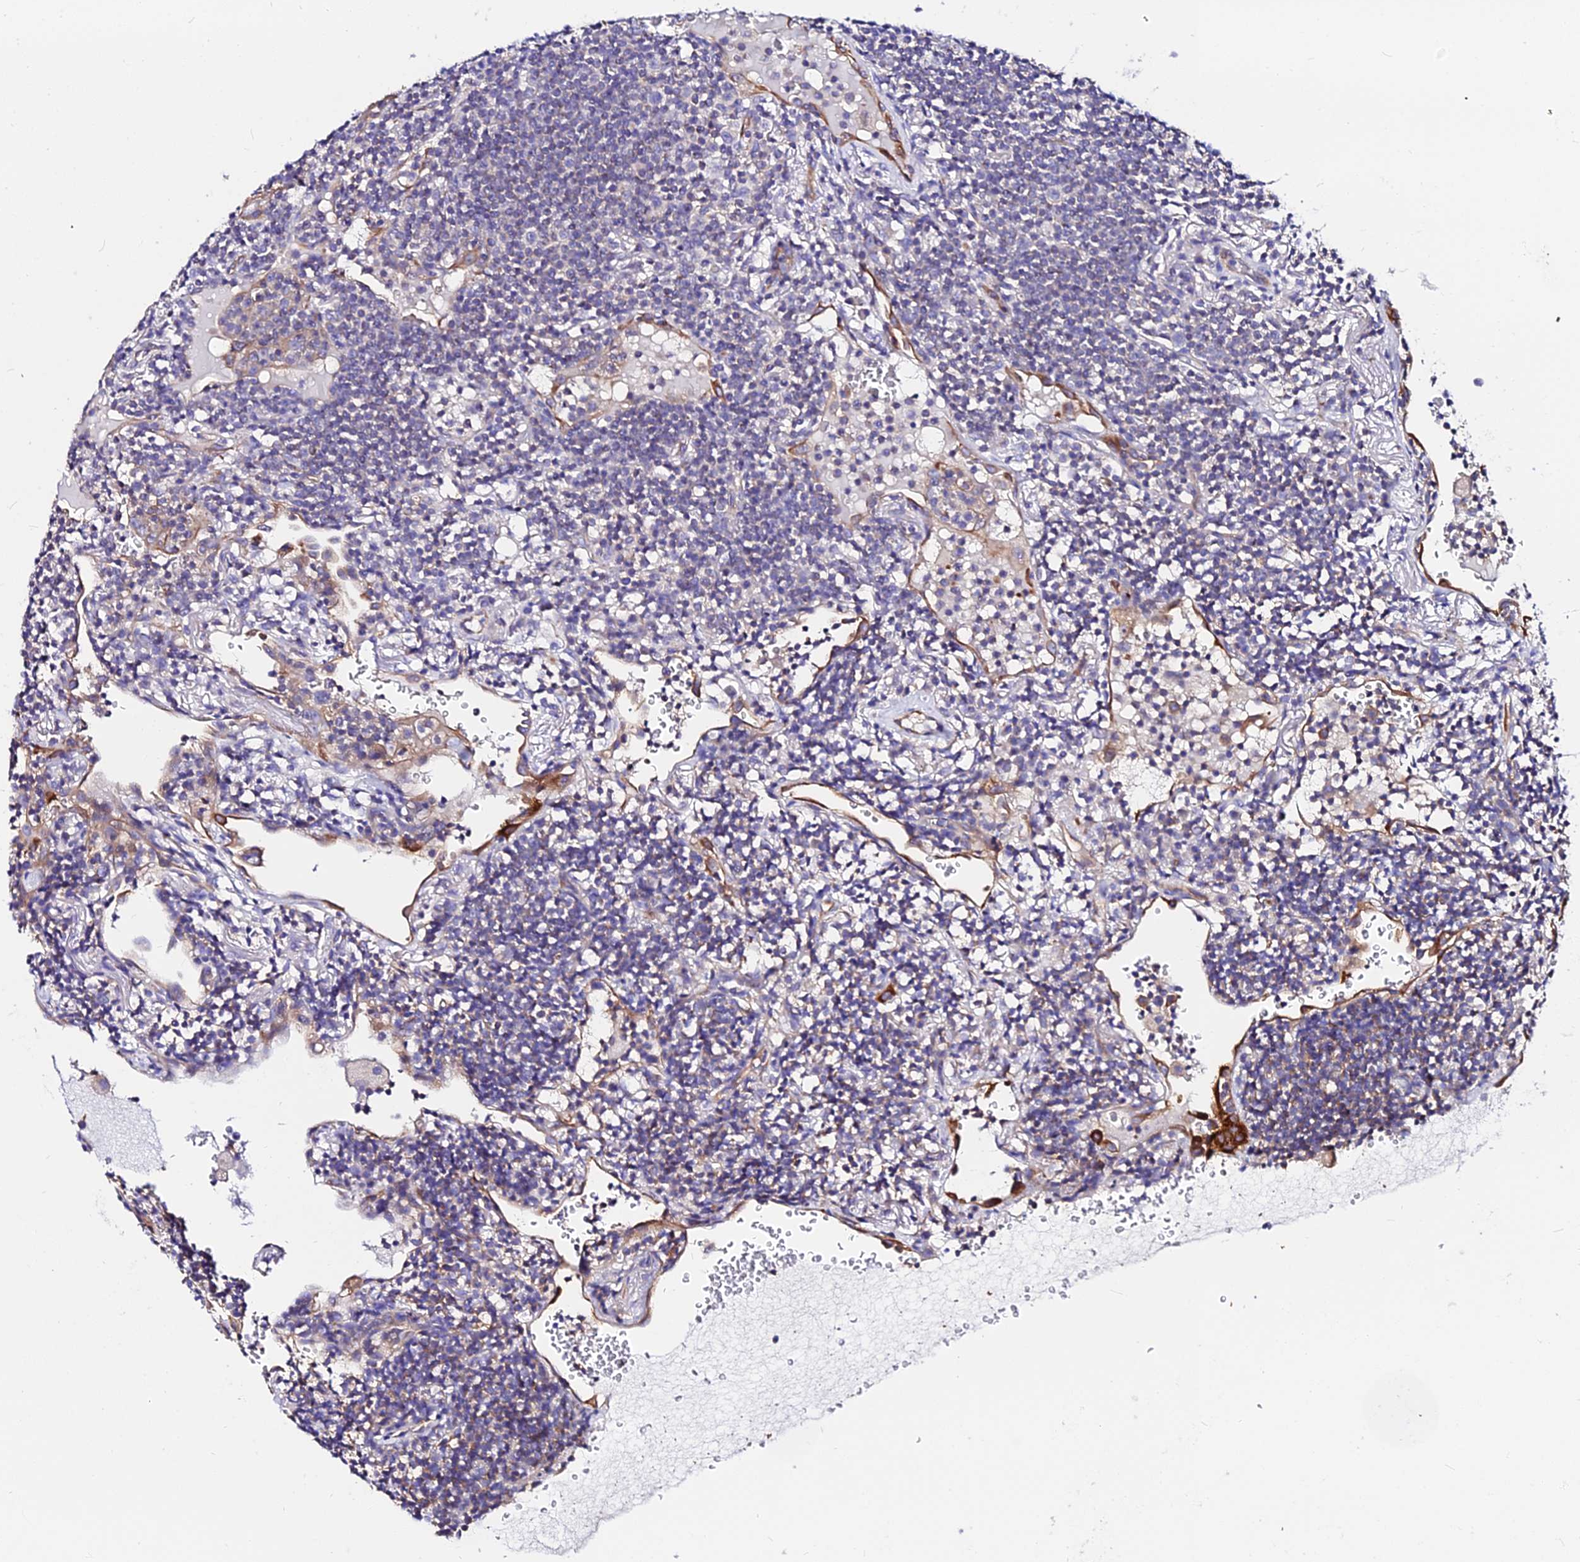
{"staining": {"intensity": "negative", "quantity": "none", "location": "none"}, "tissue": "lymphoma", "cell_type": "Tumor cells", "image_type": "cancer", "snomed": [{"axis": "morphology", "description": "Malignant lymphoma, non-Hodgkin's type, Low grade"}, {"axis": "topography", "description": "Lung"}], "caption": "Tumor cells show no significant positivity in low-grade malignant lymphoma, non-Hodgkin's type.", "gene": "DAW1", "patient": {"sex": "female", "age": 71}}